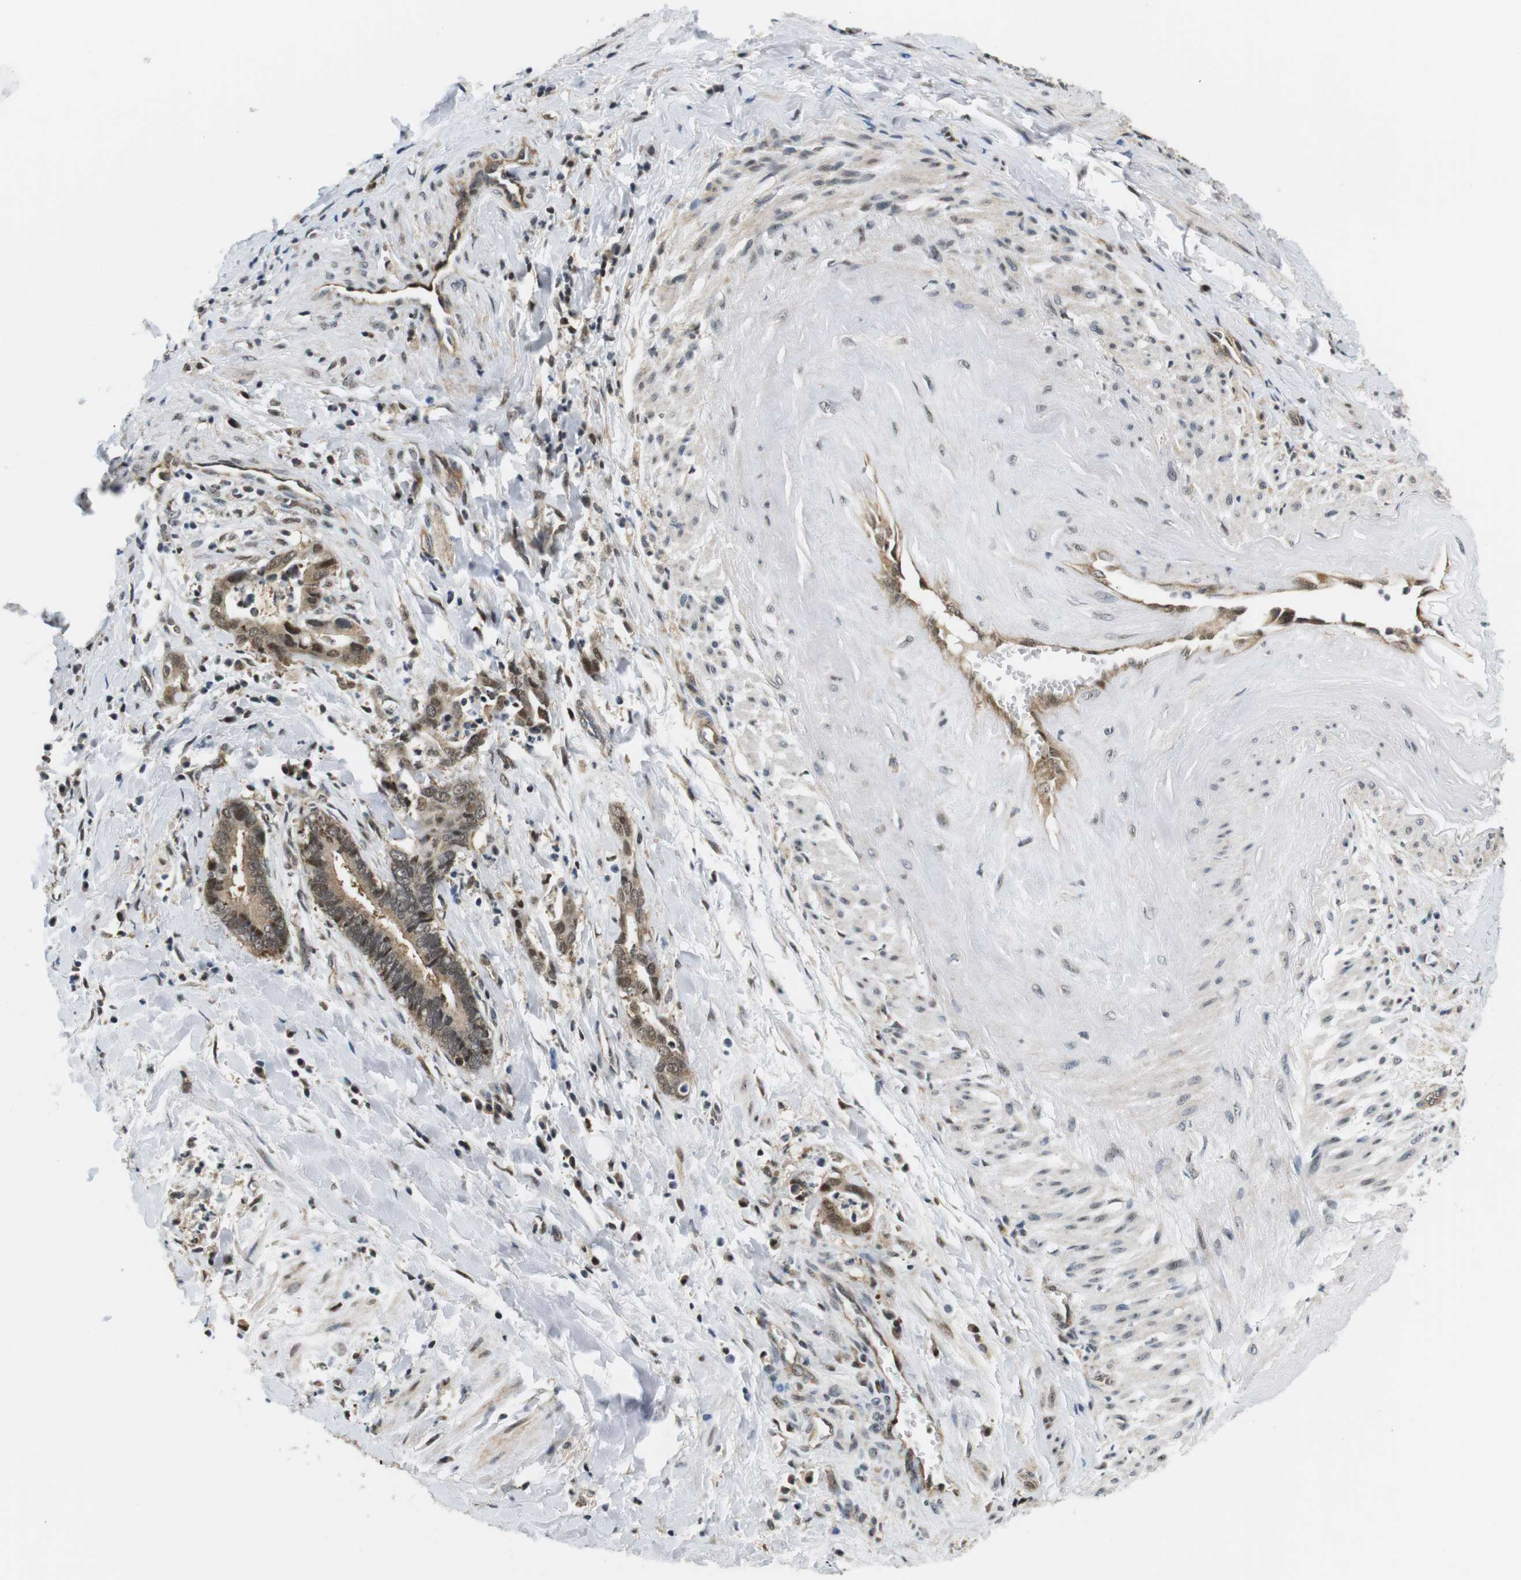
{"staining": {"intensity": "moderate", "quantity": ">75%", "location": "cytoplasmic/membranous,nuclear"}, "tissue": "cervical cancer", "cell_type": "Tumor cells", "image_type": "cancer", "snomed": [{"axis": "morphology", "description": "Adenocarcinoma, NOS"}, {"axis": "topography", "description": "Cervix"}], "caption": "Cervical adenocarcinoma stained for a protein (brown) demonstrates moderate cytoplasmic/membranous and nuclear positive expression in approximately >75% of tumor cells.", "gene": "CSNK2B", "patient": {"sex": "female", "age": 44}}